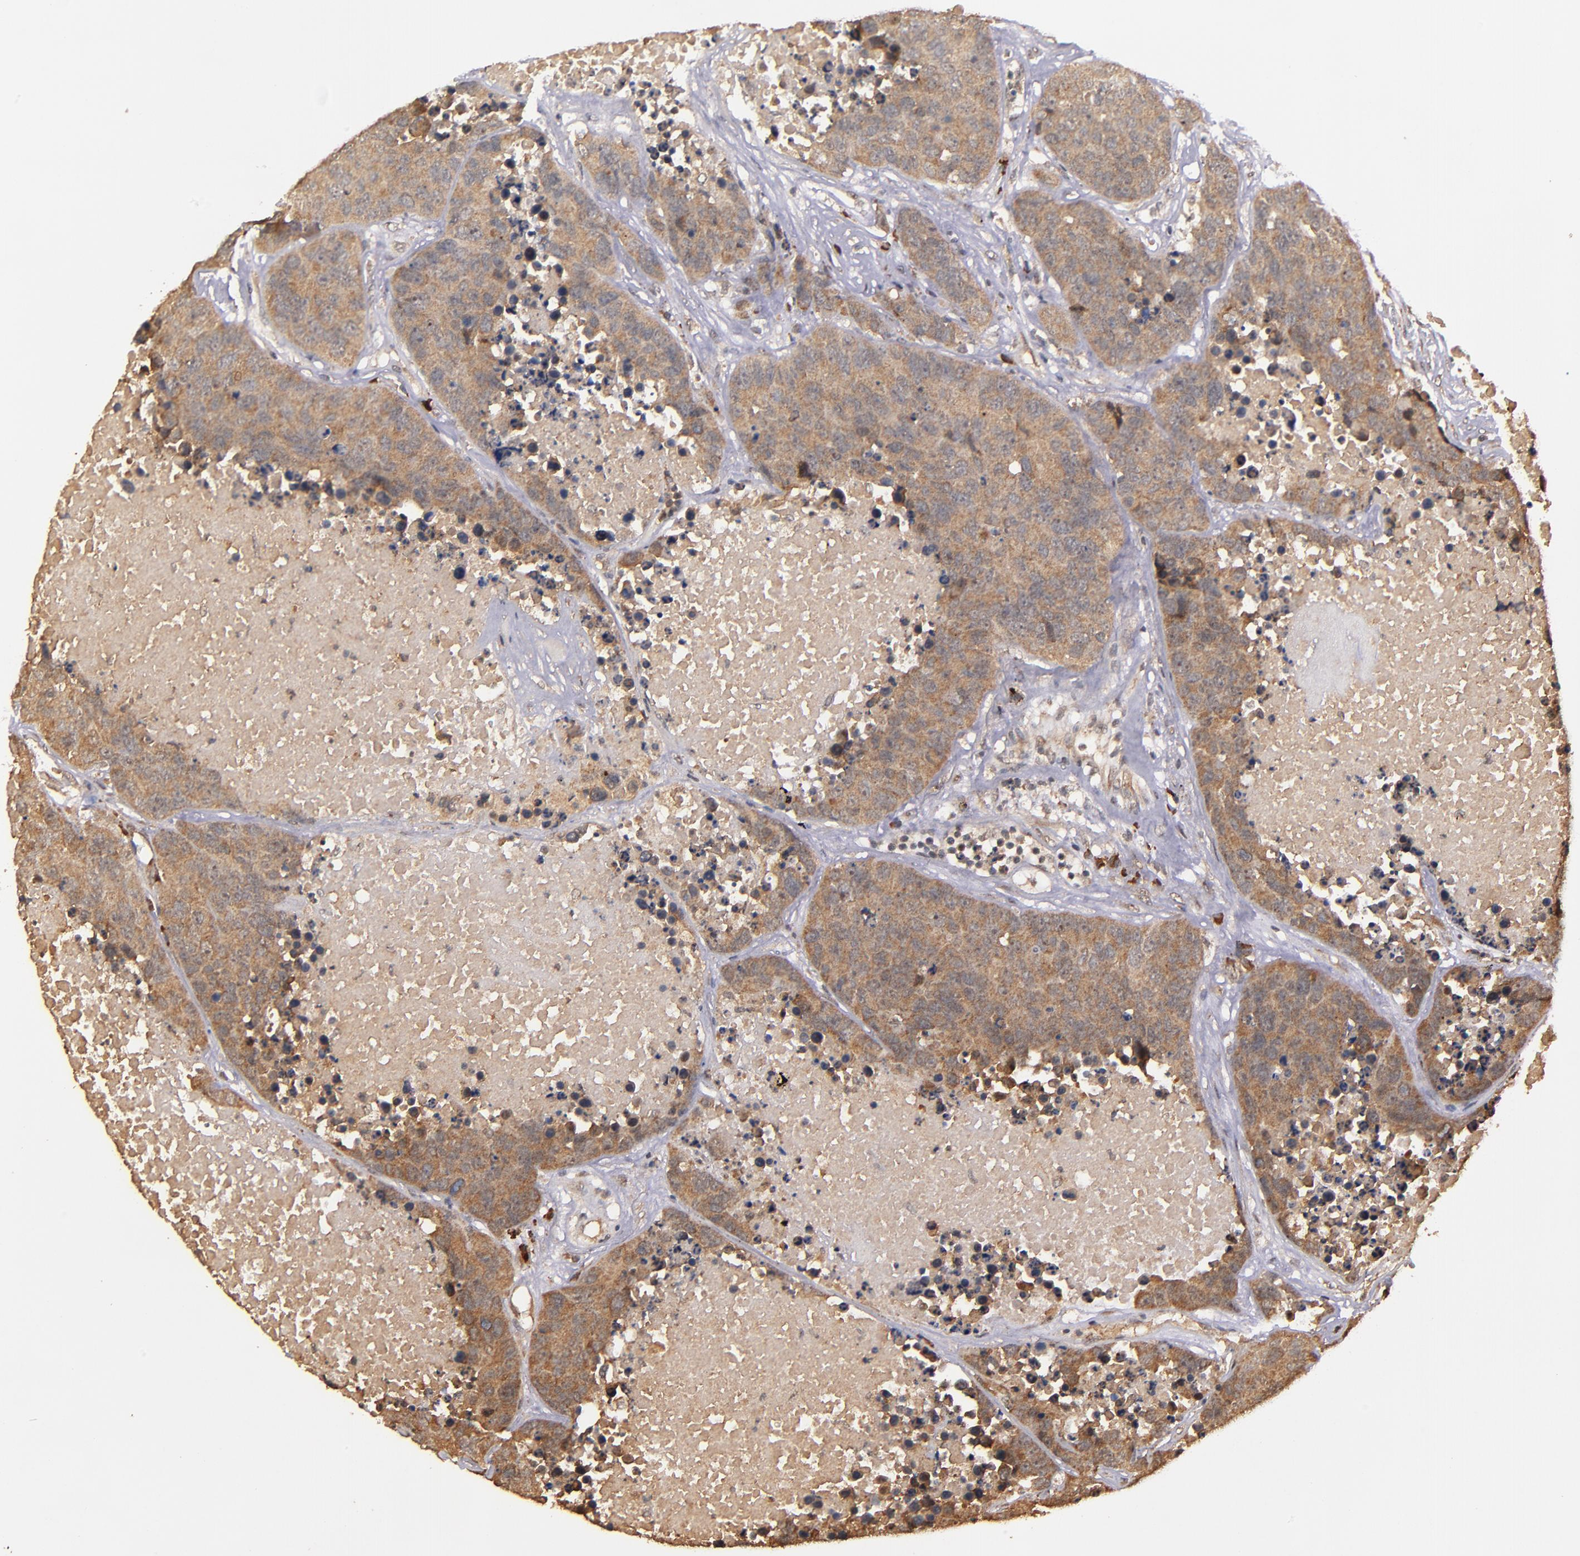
{"staining": {"intensity": "moderate", "quantity": ">75%", "location": "cytoplasmic/membranous"}, "tissue": "carcinoid", "cell_type": "Tumor cells", "image_type": "cancer", "snomed": [{"axis": "morphology", "description": "Carcinoid, malignant, NOS"}, {"axis": "topography", "description": "Lung"}], "caption": "Immunohistochemical staining of human carcinoid (malignant) demonstrates medium levels of moderate cytoplasmic/membranous positivity in about >75% of tumor cells.", "gene": "RIOK3", "patient": {"sex": "male", "age": 60}}